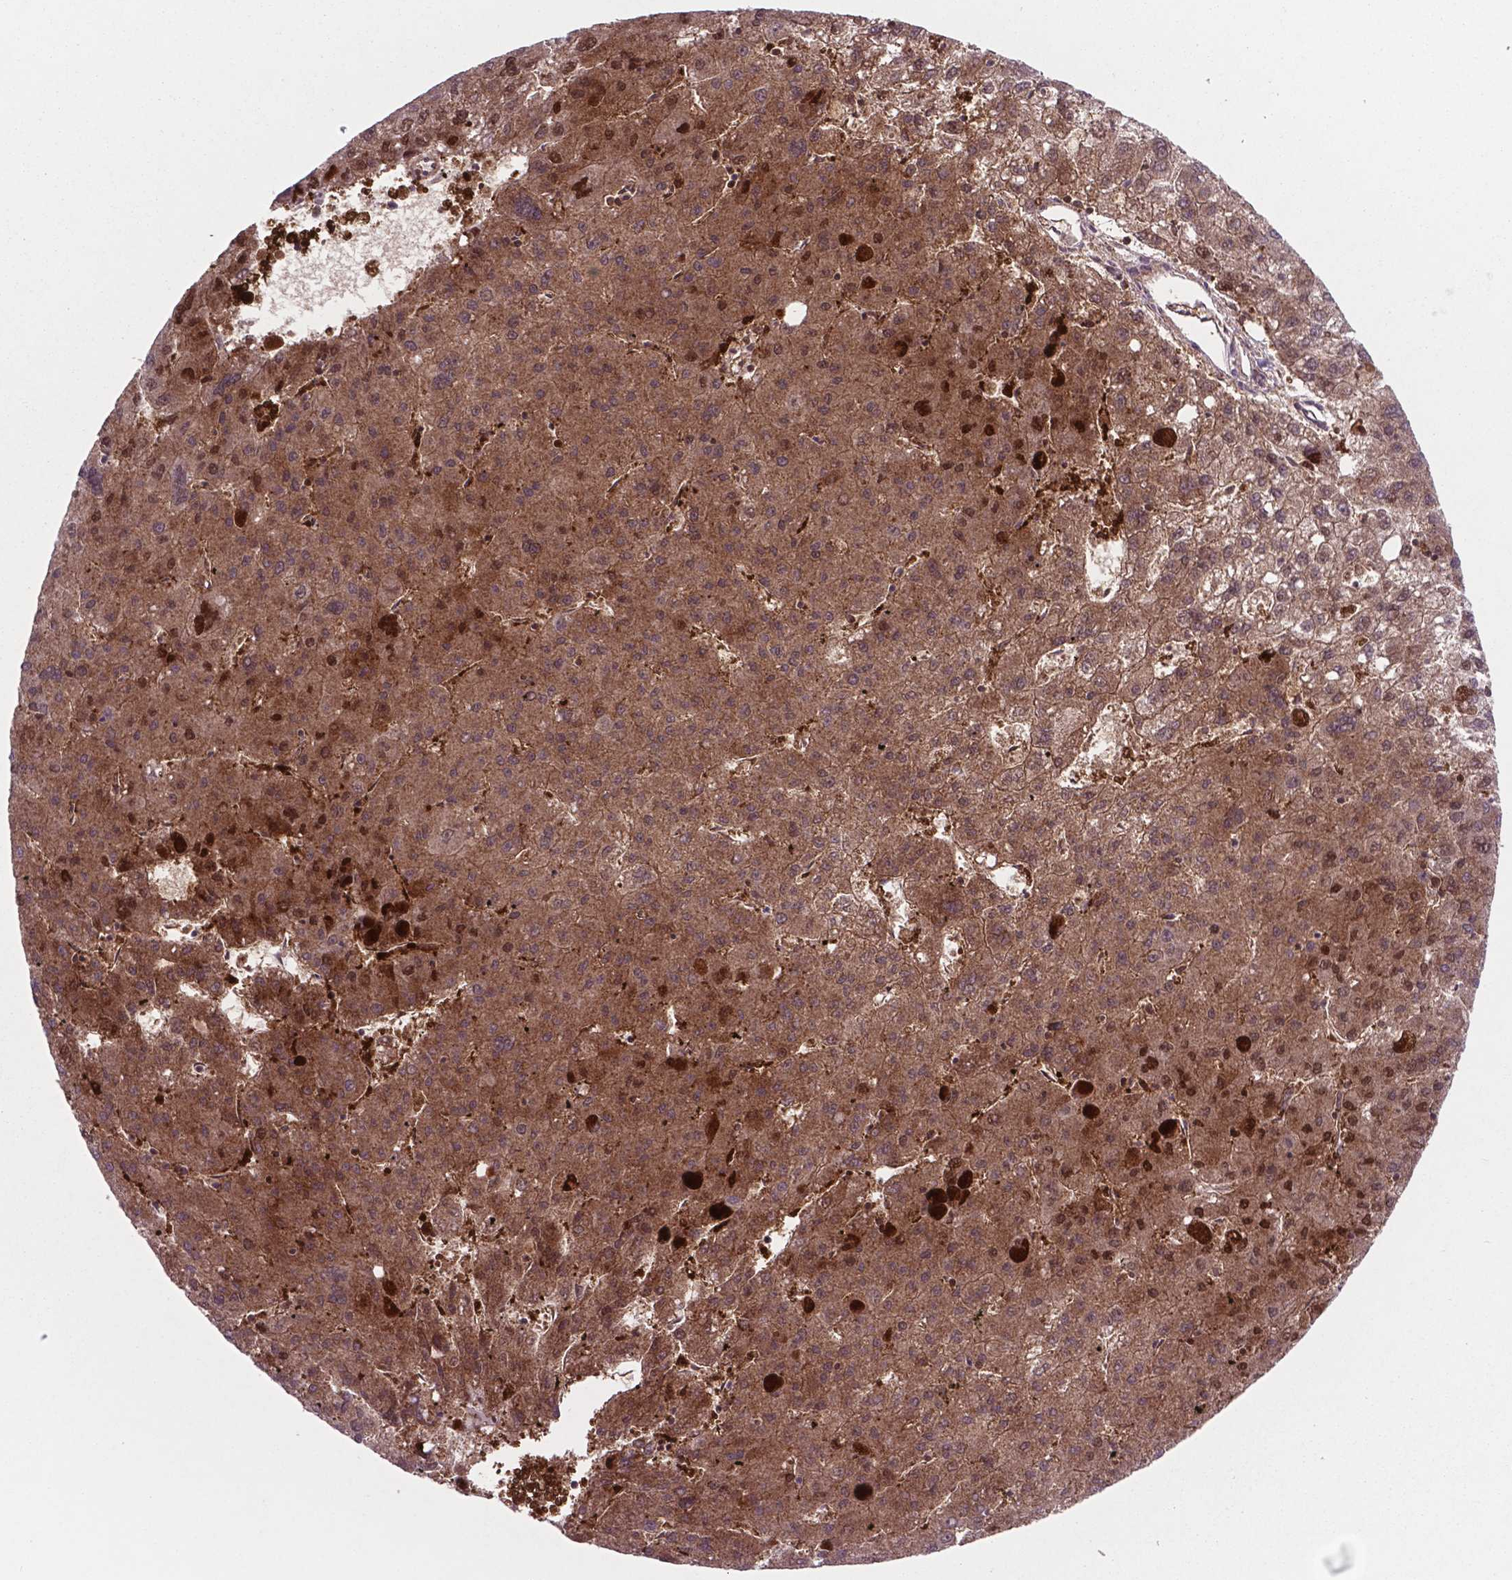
{"staining": {"intensity": "moderate", "quantity": "25%-75%", "location": "cytoplasmic/membranous"}, "tissue": "liver cancer", "cell_type": "Tumor cells", "image_type": "cancer", "snomed": [{"axis": "morphology", "description": "Carcinoma, Hepatocellular, NOS"}, {"axis": "topography", "description": "Liver"}], "caption": "Protein analysis of hepatocellular carcinoma (liver) tissue exhibits moderate cytoplasmic/membranous expression in approximately 25%-75% of tumor cells.", "gene": "LDHA", "patient": {"sex": "female", "age": 82}}